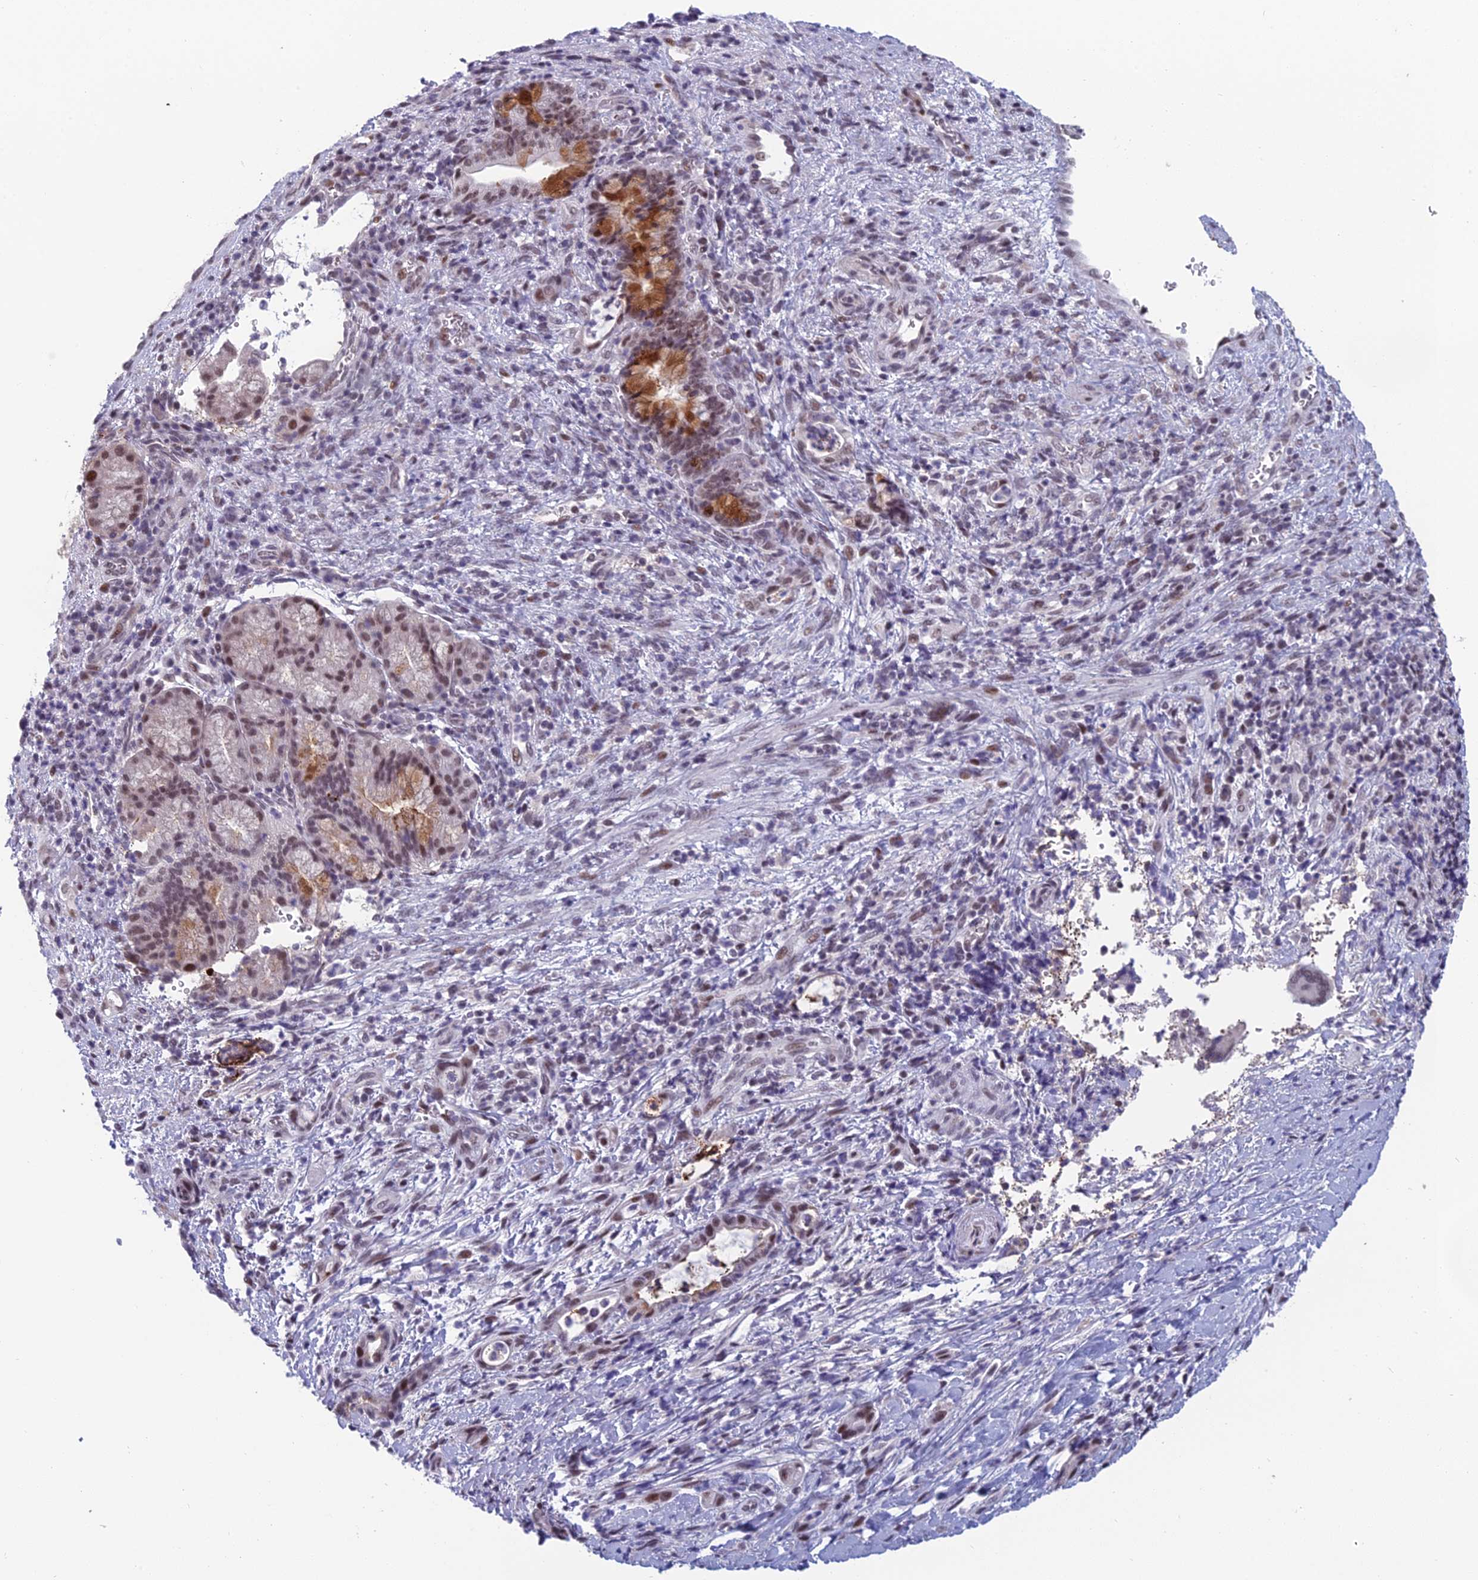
{"staining": {"intensity": "moderate", "quantity": "25%-75%", "location": "cytoplasmic/membranous,nuclear"}, "tissue": "pancreatic cancer", "cell_type": "Tumor cells", "image_type": "cancer", "snomed": [{"axis": "morphology", "description": "Normal tissue, NOS"}, {"axis": "morphology", "description": "Adenocarcinoma, NOS"}, {"axis": "topography", "description": "Pancreas"}], "caption": "Pancreatic cancer tissue shows moderate cytoplasmic/membranous and nuclear expression in about 25%-75% of tumor cells Using DAB (brown) and hematoxylin (blue) stains, captured at high magnification using brightfield microscopy.", "gene": "RGS17", "patient": {"sex": "female", "age": 55}}